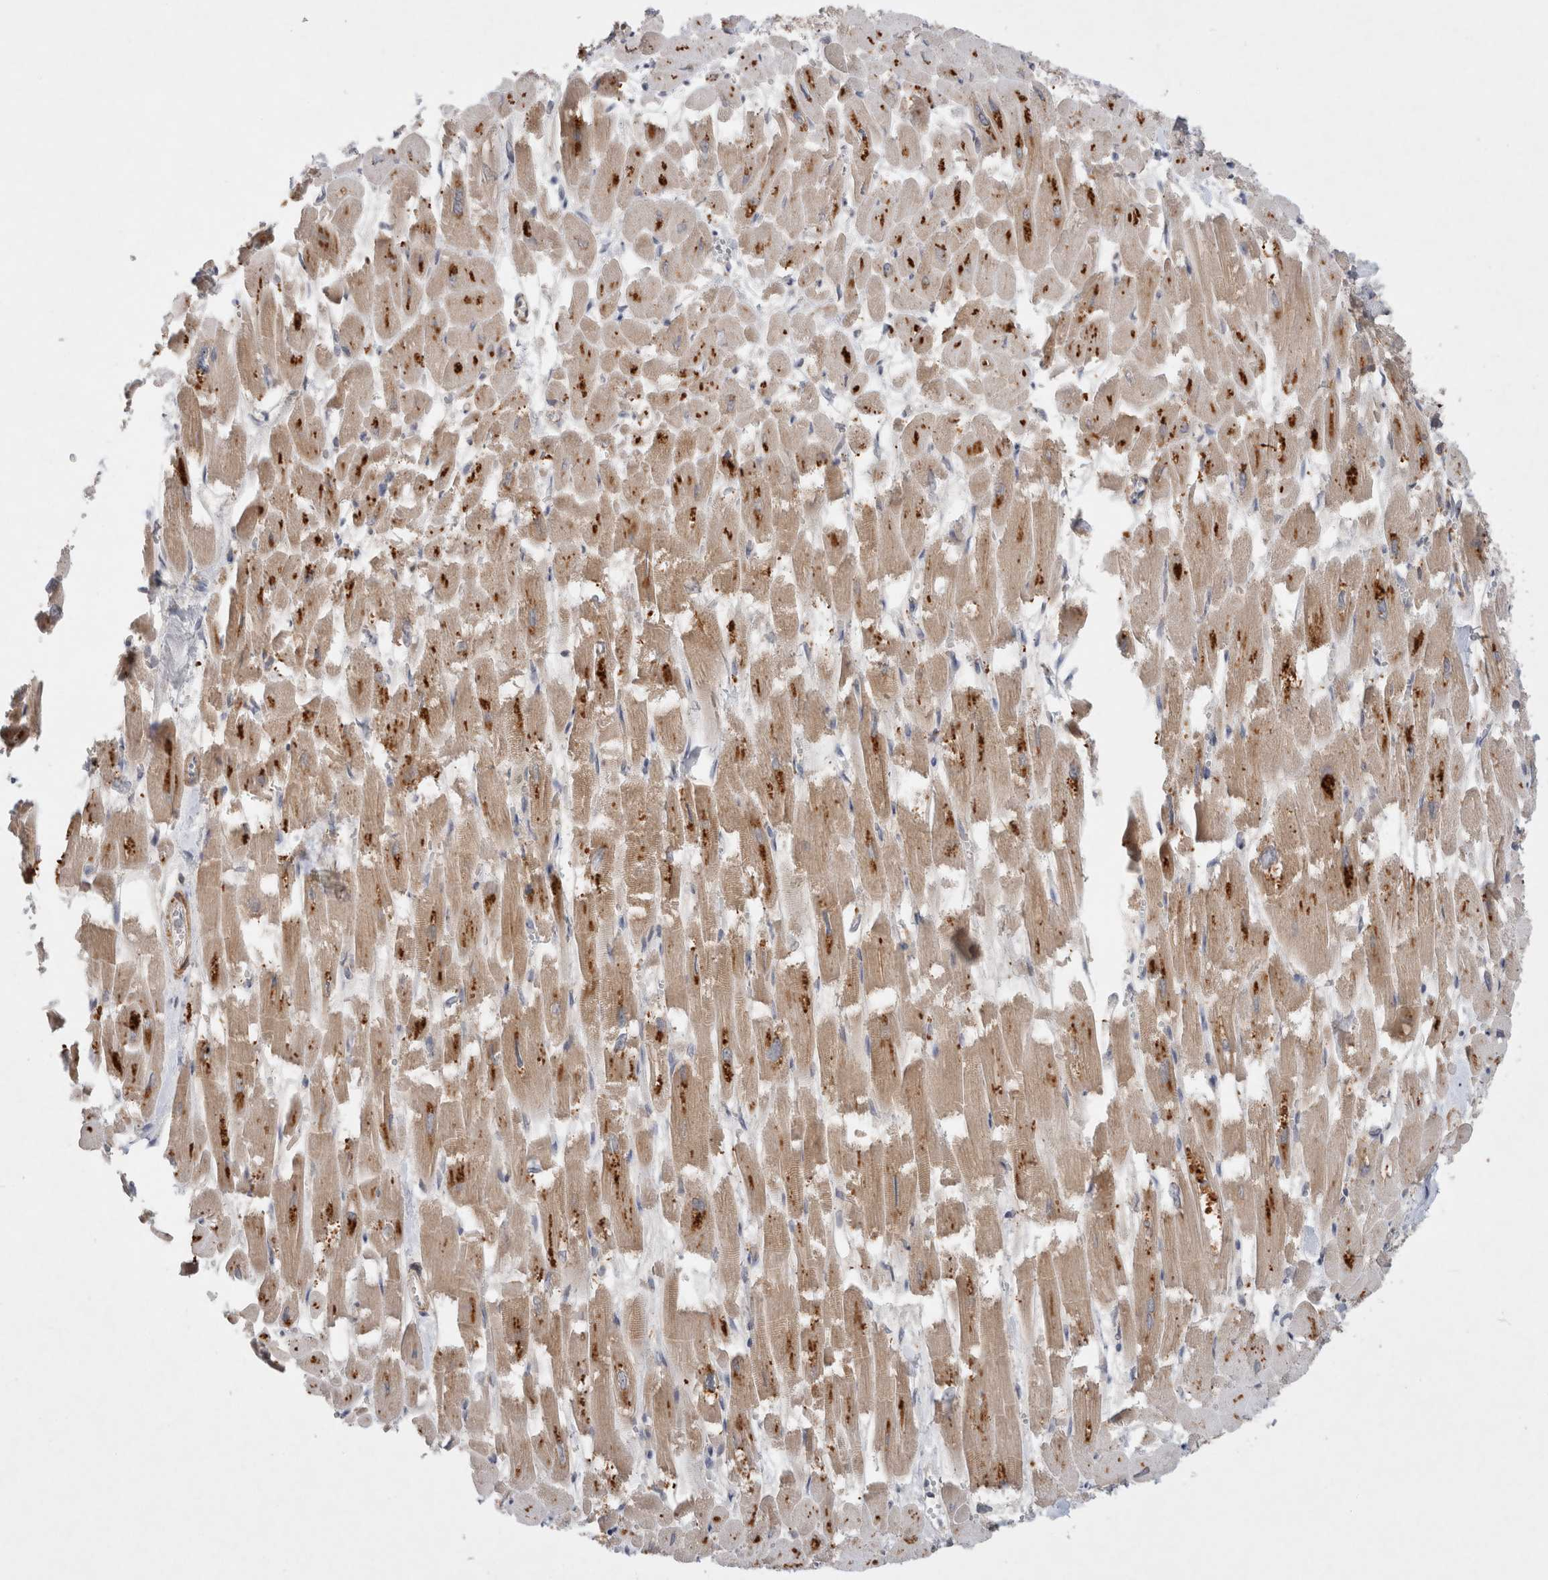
{"staining": {"intensity": "moderate", "quantity": ">75%", "location": "cytoplasmic/membranous"}, "tissue": "heart muscle", "cell_type": "Cardiomyocytes", "image_type": "normal", "snomed": [{"axis": "morphology", "description": "Normal tissue, NOS"}, {"axis": "topography", "description": "Heart"}], "caption": "Normal heart muscle was stained to show a protein in brown. There is medium levels of moderate cytoplasmic/membranous expression in about >75% of cardiomyocytes. Nuclei are stained in blue.", "gene": "MRPS28", "patient": {"sex": "male", "age": 54}}